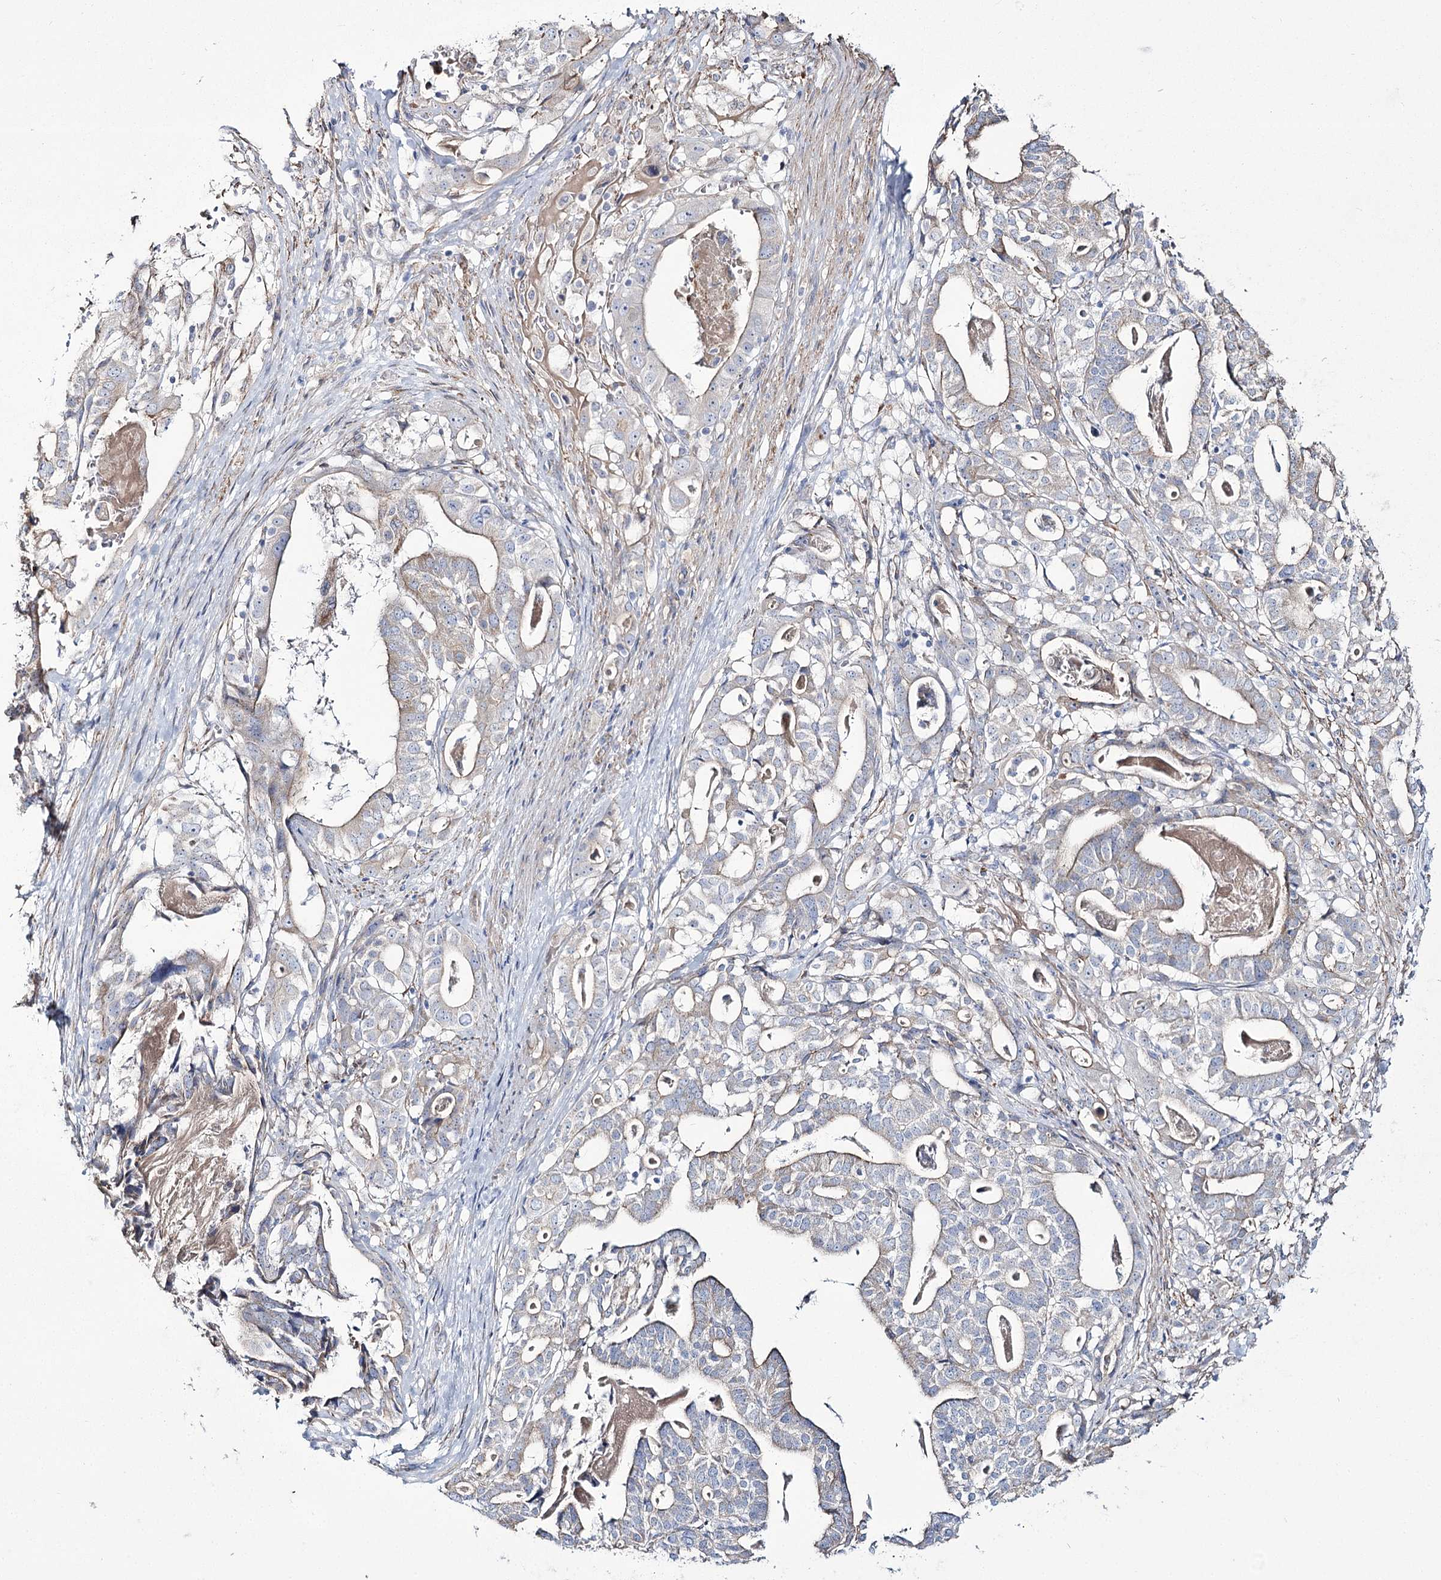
{"staining": {"intensity": "weak", "quantity": "<25%", "location": "cytoplasmic/membranous"}, "tissue": "stomach cancer", "cell_type": "Tumor cells", "image_type": "cancer", "snomed": [{"axis": "morphology", "description": "Adenocarcinoma, NOS"}, {"axis": "topography", "description": "Stomach"}], "caption": "The histopathology image reveals no staining of tumor cells in stomach adenocarcinoma.", "gene": "ME3", "patient": {"sex": "male", "age": 48}}